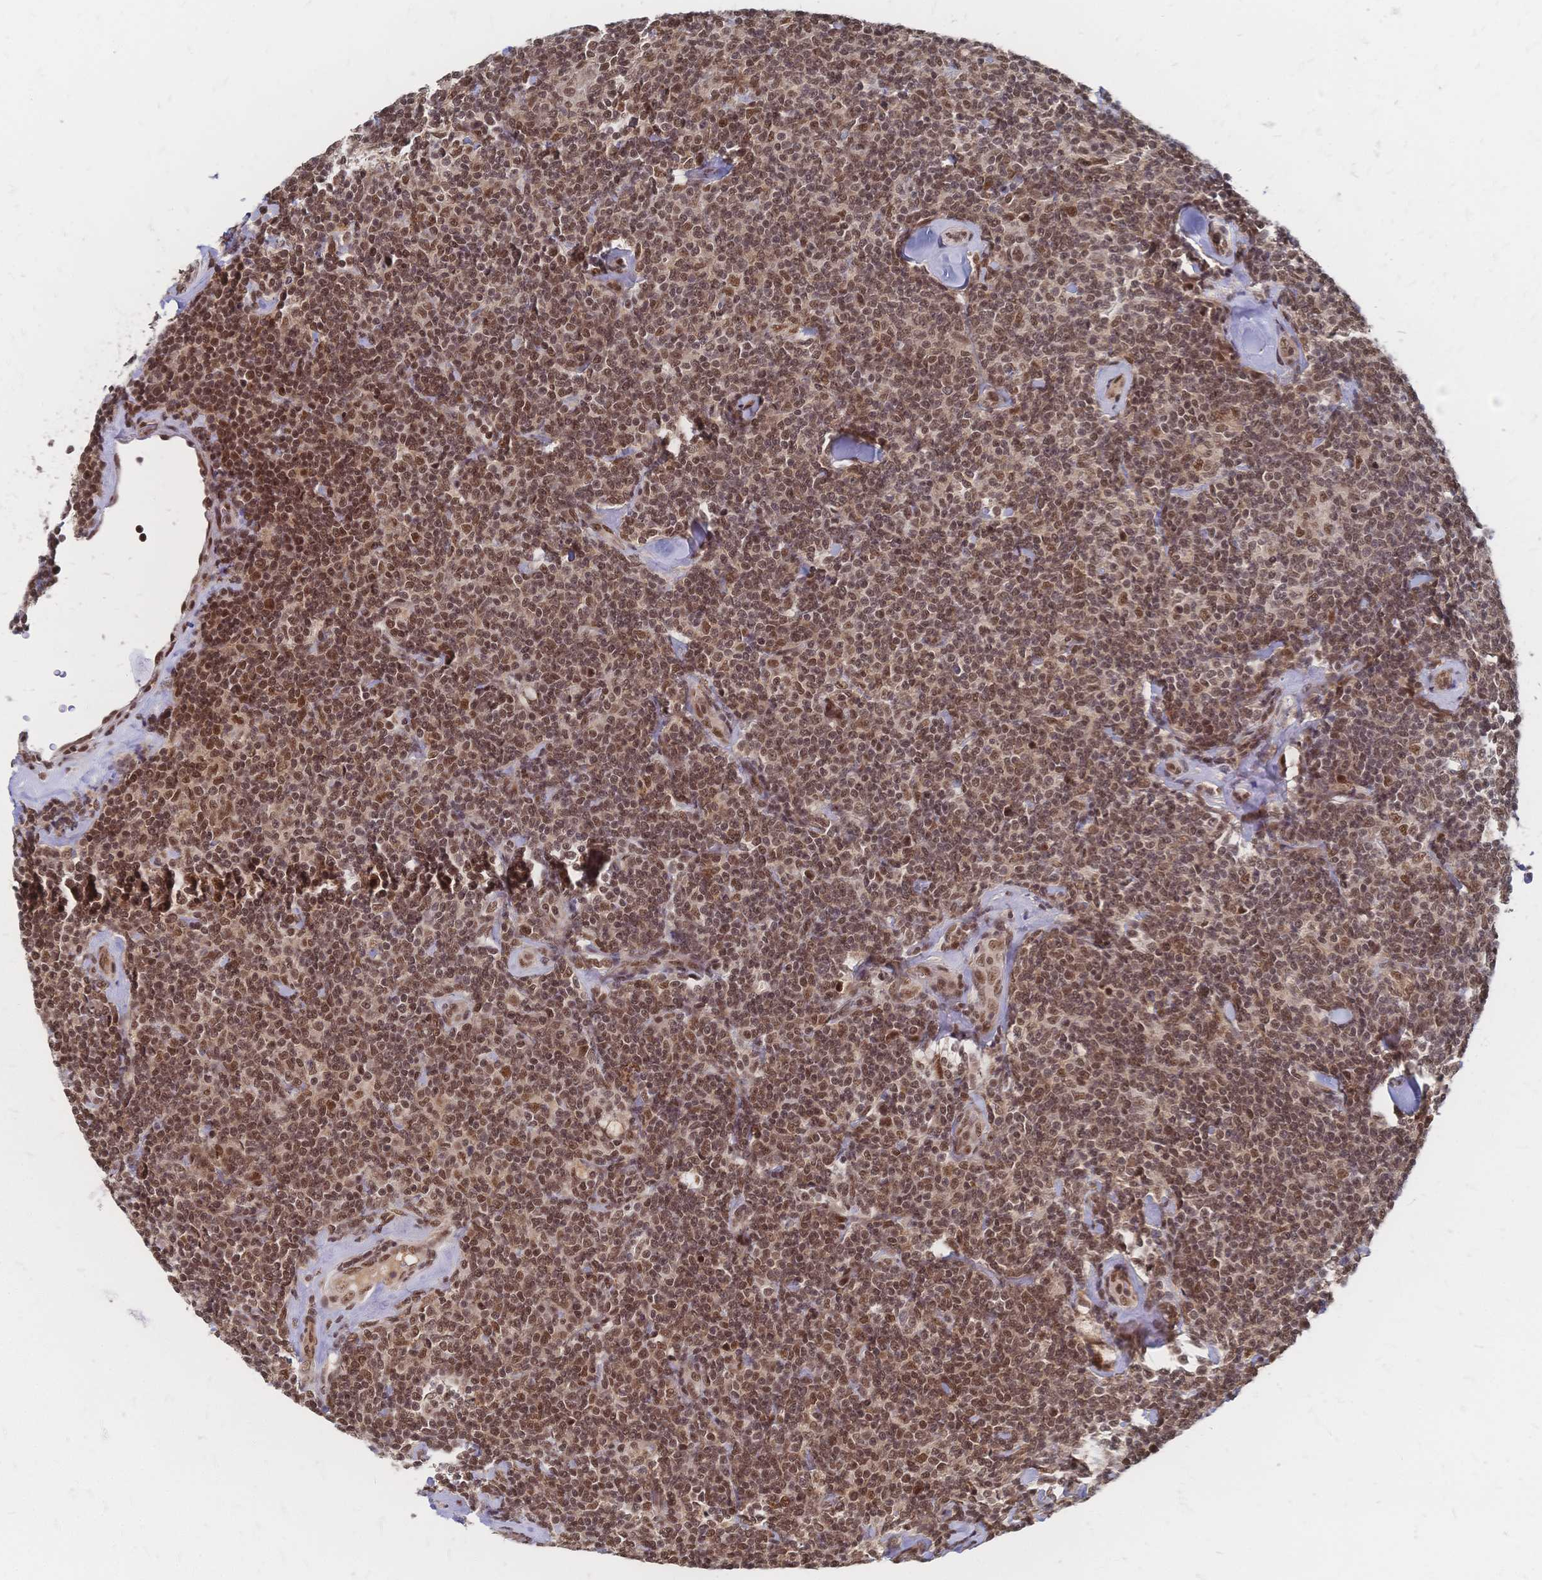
{"staining": {"intensity": "moderate", "quantity": ">75%", "location": "nuclear"}, "tissue": "lymphoma", "cell_type": "Tumor cells", "image_type": "cancer", "snomed": [{"axis": "morphology", "description": "Malignant lymphoma, non-Hodgkin's type, Low grade"}, {"axis": "topography", "description": "Lymph node"}], "caption": "This image reveals immunohistochemistry staining of lymphoma, with medium moderate nuclear positivity in approximately >75% of tumor cells.", "gene": "NELFA", "patient": {"sex": "female", "age": 56}}